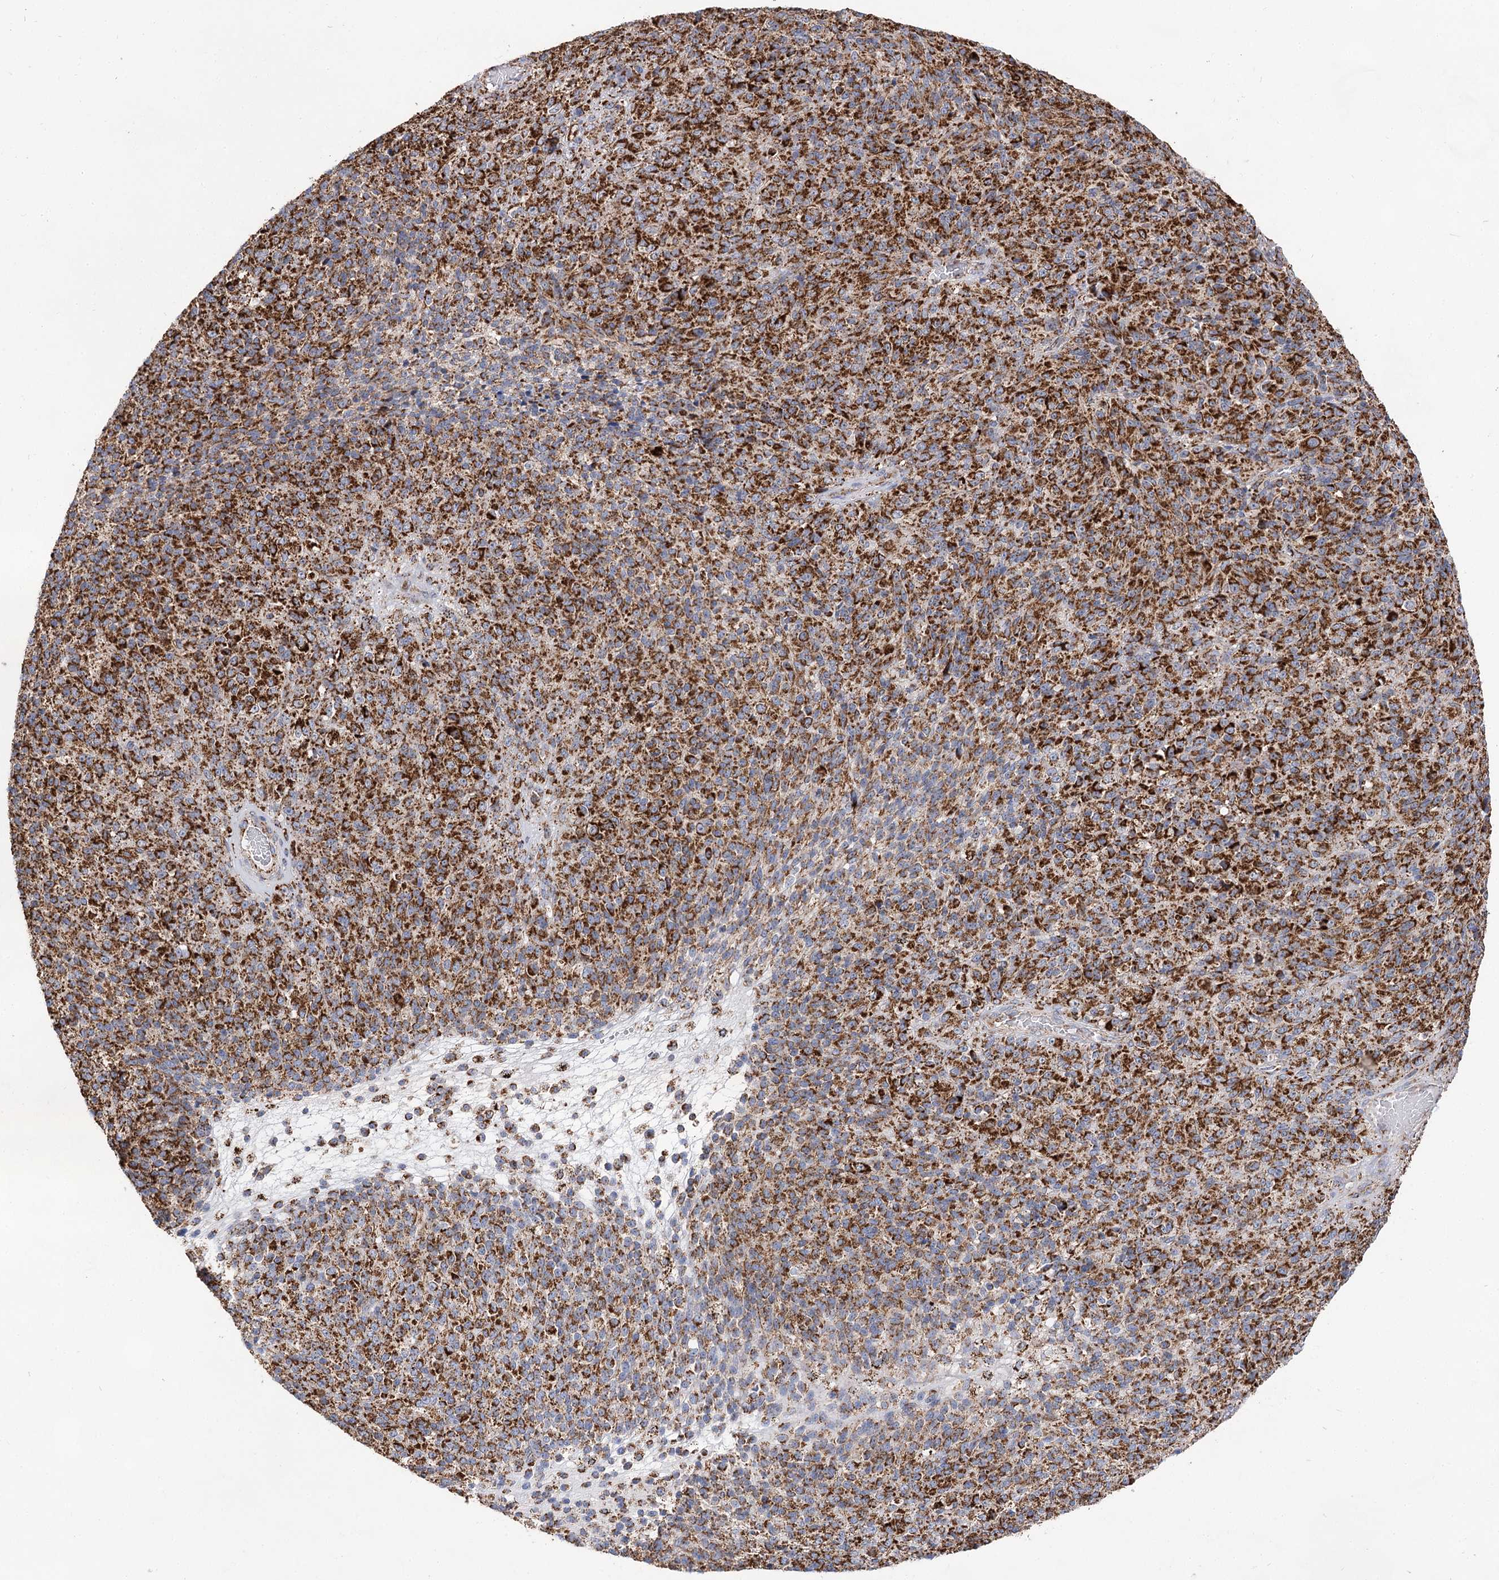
{"staining": {"intensity": "strong", "quantity": ">75%", "location": "cytoplasmic/membranous"}, "tissue": "melanoma", "cell_type": "Tumor cells", "image_type": "cancer", "snomed": [{"axis": "morphology", "description": "Malignant melanoma, Metastatic site"}, {"axis": "topography", "description": "Brain"}], "caption": "Immunohistochemistry of human malignant melanoma (metastatic site) shows high levels of strong cytoplasmic/membranous positivity in approximately >75% of tumor cells.", "gene": "NADK2", "patient": {"sex": "female", "age": 56}}